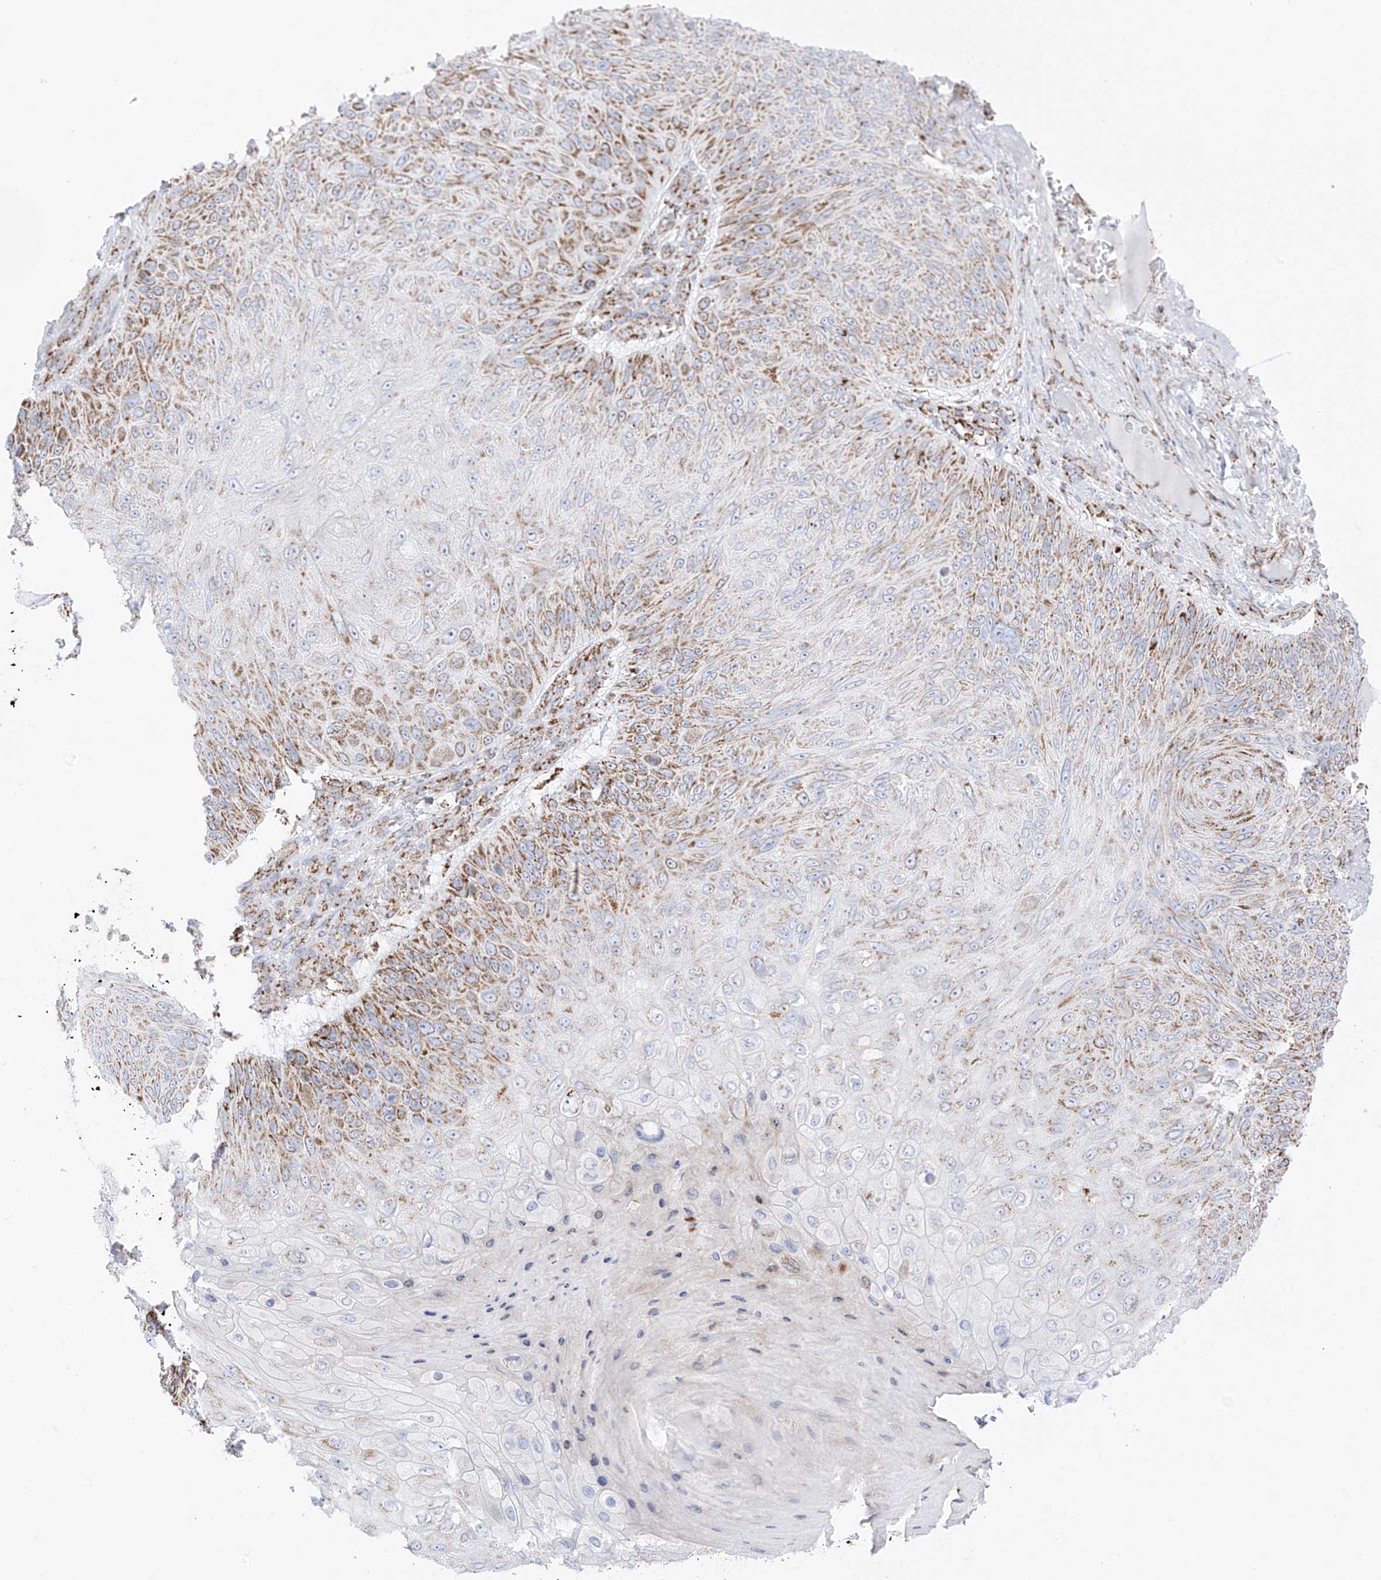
{"staining": {"intensity": "moderate", "quantity": ">75%", "location": "cytoplasmic/membranous"}, "tissue": "skin cancer", "cell_type": "Tumor cells", "image_type": "cancer", "snomed": [{"axis": "morphology", "description": "Squamous cell carcinoma, NOS"}, {"axis": "topography", "description": "Skin"}], "caption": "This micrograph demonstrates immunohistochemistry staining of skin cancer, with medium moderate cytoplasmic/membranous positivity in approximately >75% of tumor cells.", "gene": "XKR3", "patient": {"sex": "female", "age": 88}}